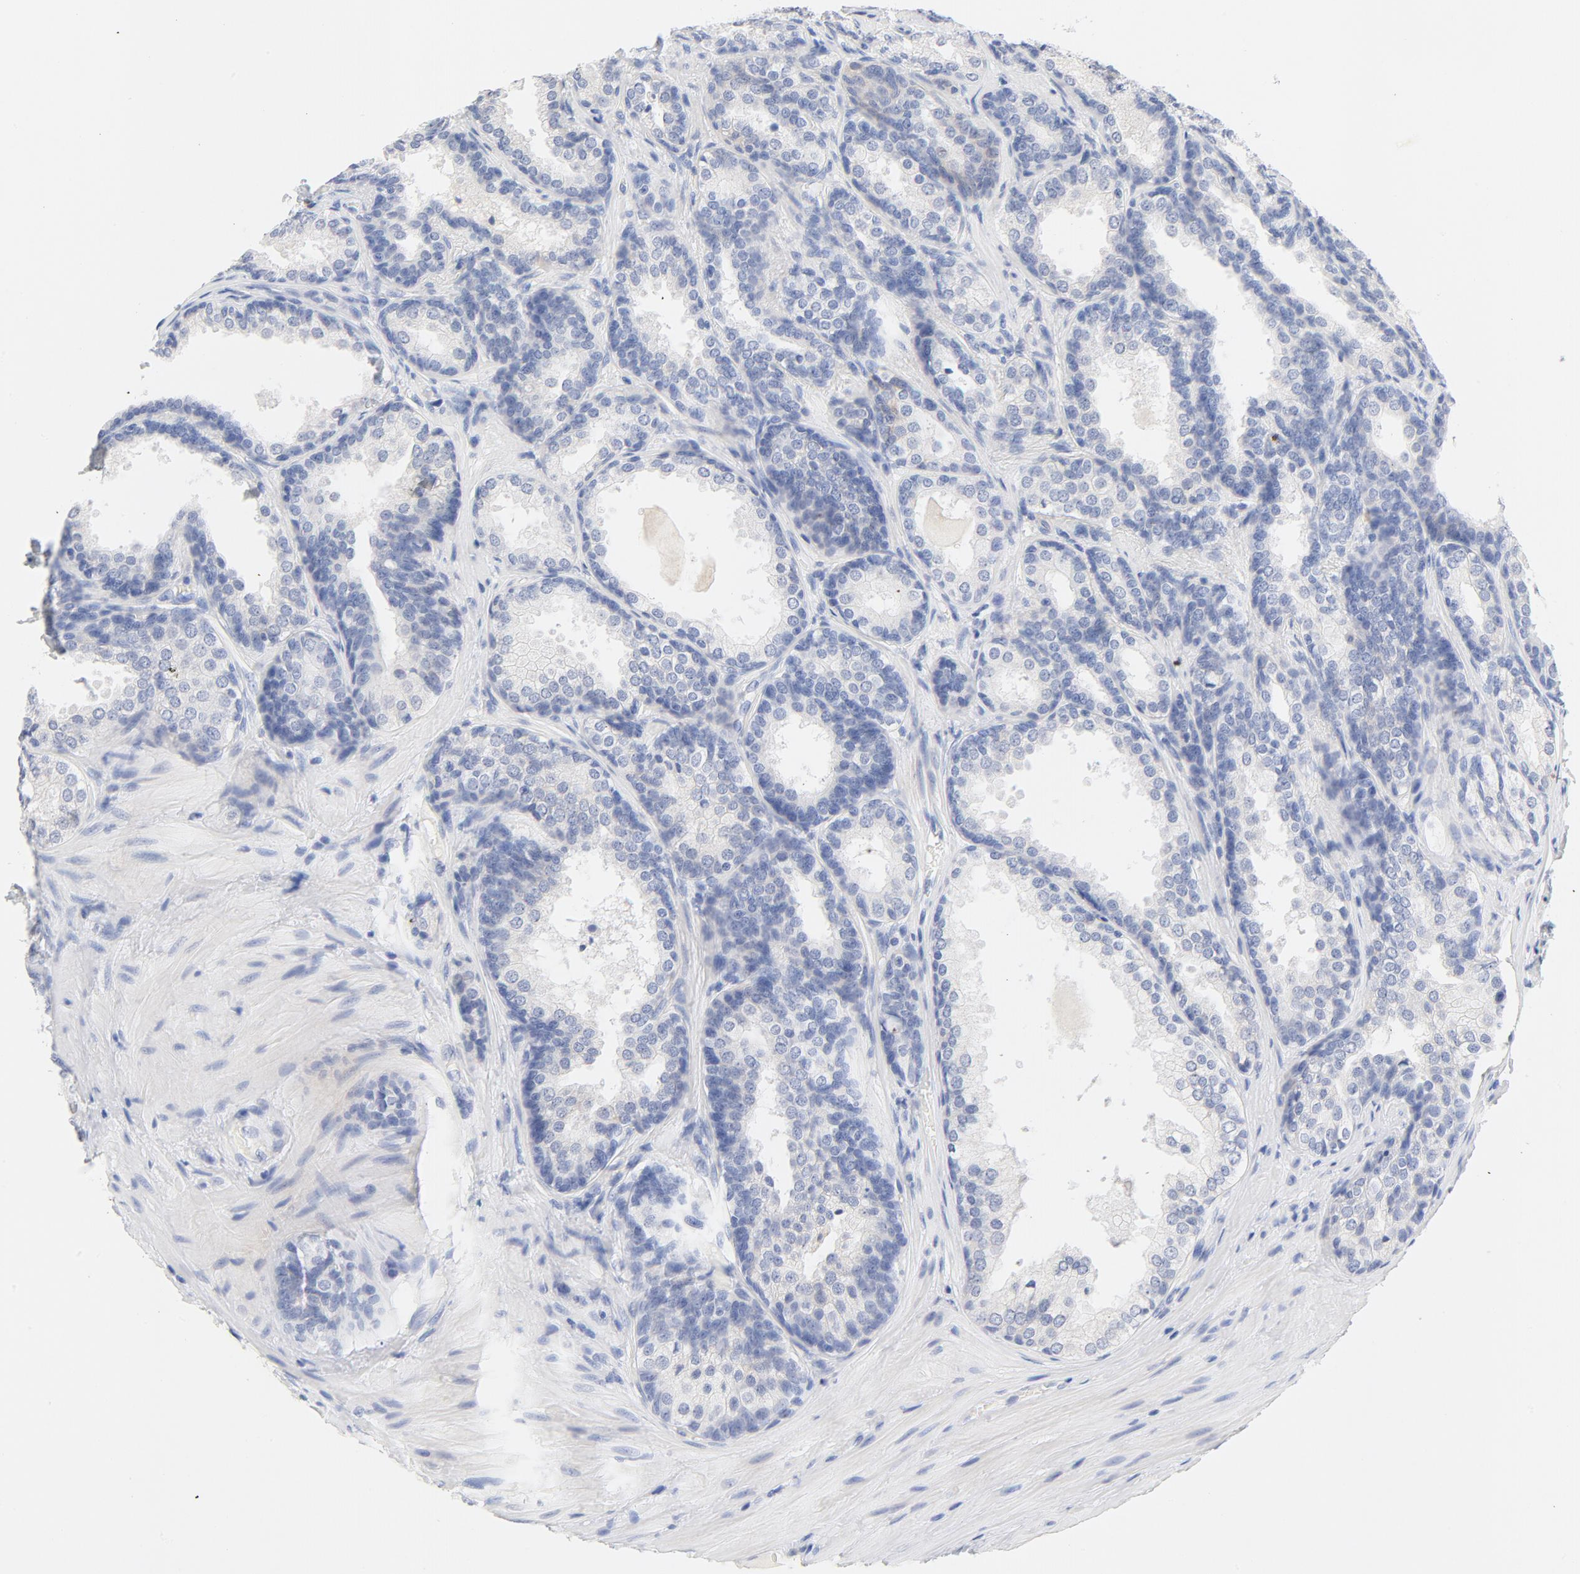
{"staining": {"intensity": "negative", "quantity": "none", "location": "none"}, "tissue": "prostate cancer", "cell_type": "Tumor cells", "image_type": "cancer", "snomed": [{"axis": "morphology", "description": "Adenocarcinoma, High grade"}, {"axis": "topography", "description": "Prostate"}], "caption": "Photomicrograph shows no significant protein expression in tumor cells of prostate cancer (adenocarcinoma (high-grade)).", "gene": "FGFR3", "patient": {"sex": "male", "age": 70}}